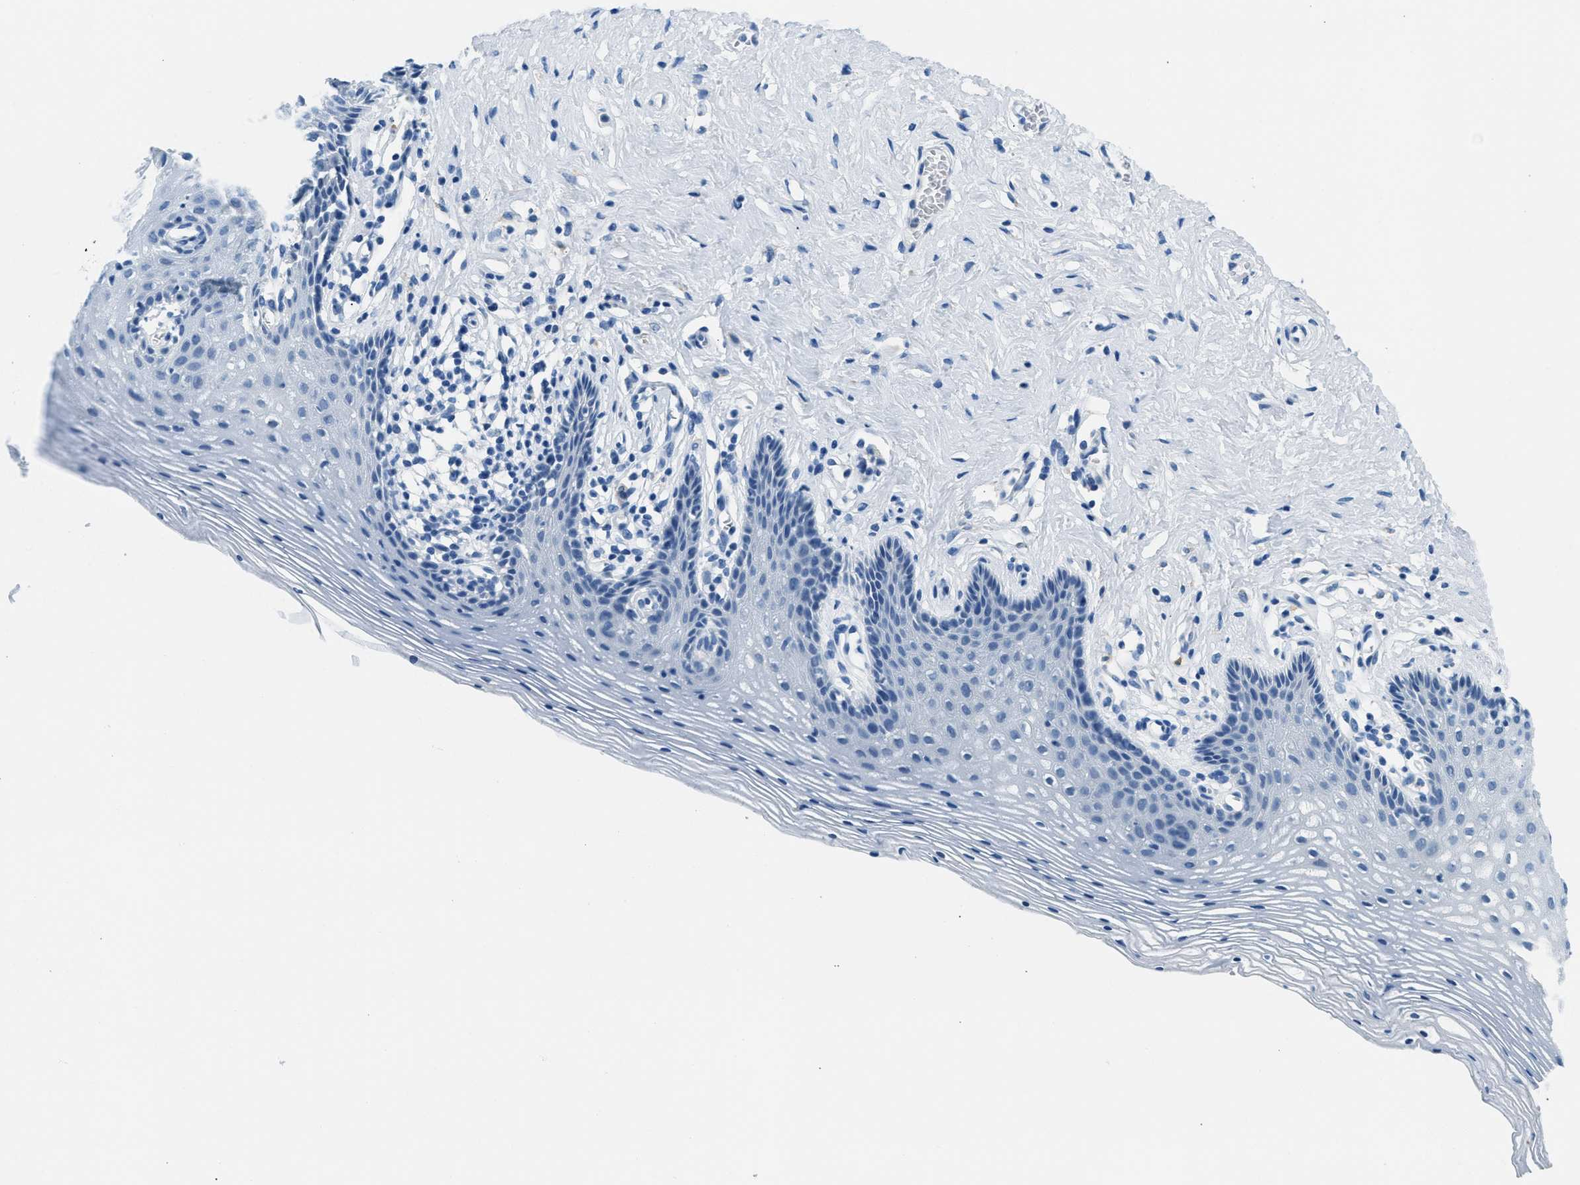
{"staining": {"intensity": "negative", "quantity": "none", "location": "none"}, "tissue": "vagina", "cell_type": "Squamous epithelial cells", "image_type": "normal", "snomed": [{"axis": "morphology", "description": "Normal tissue, NOS"}, {"axis": "topography", "description": "Vagina"}], "caption": "Immunohistochemical staining of normal human vagina shows no significant positivity in squamous epithelial cells.", "gene": "CLDN18", "patient": {"sex": "female", "age": 32}}